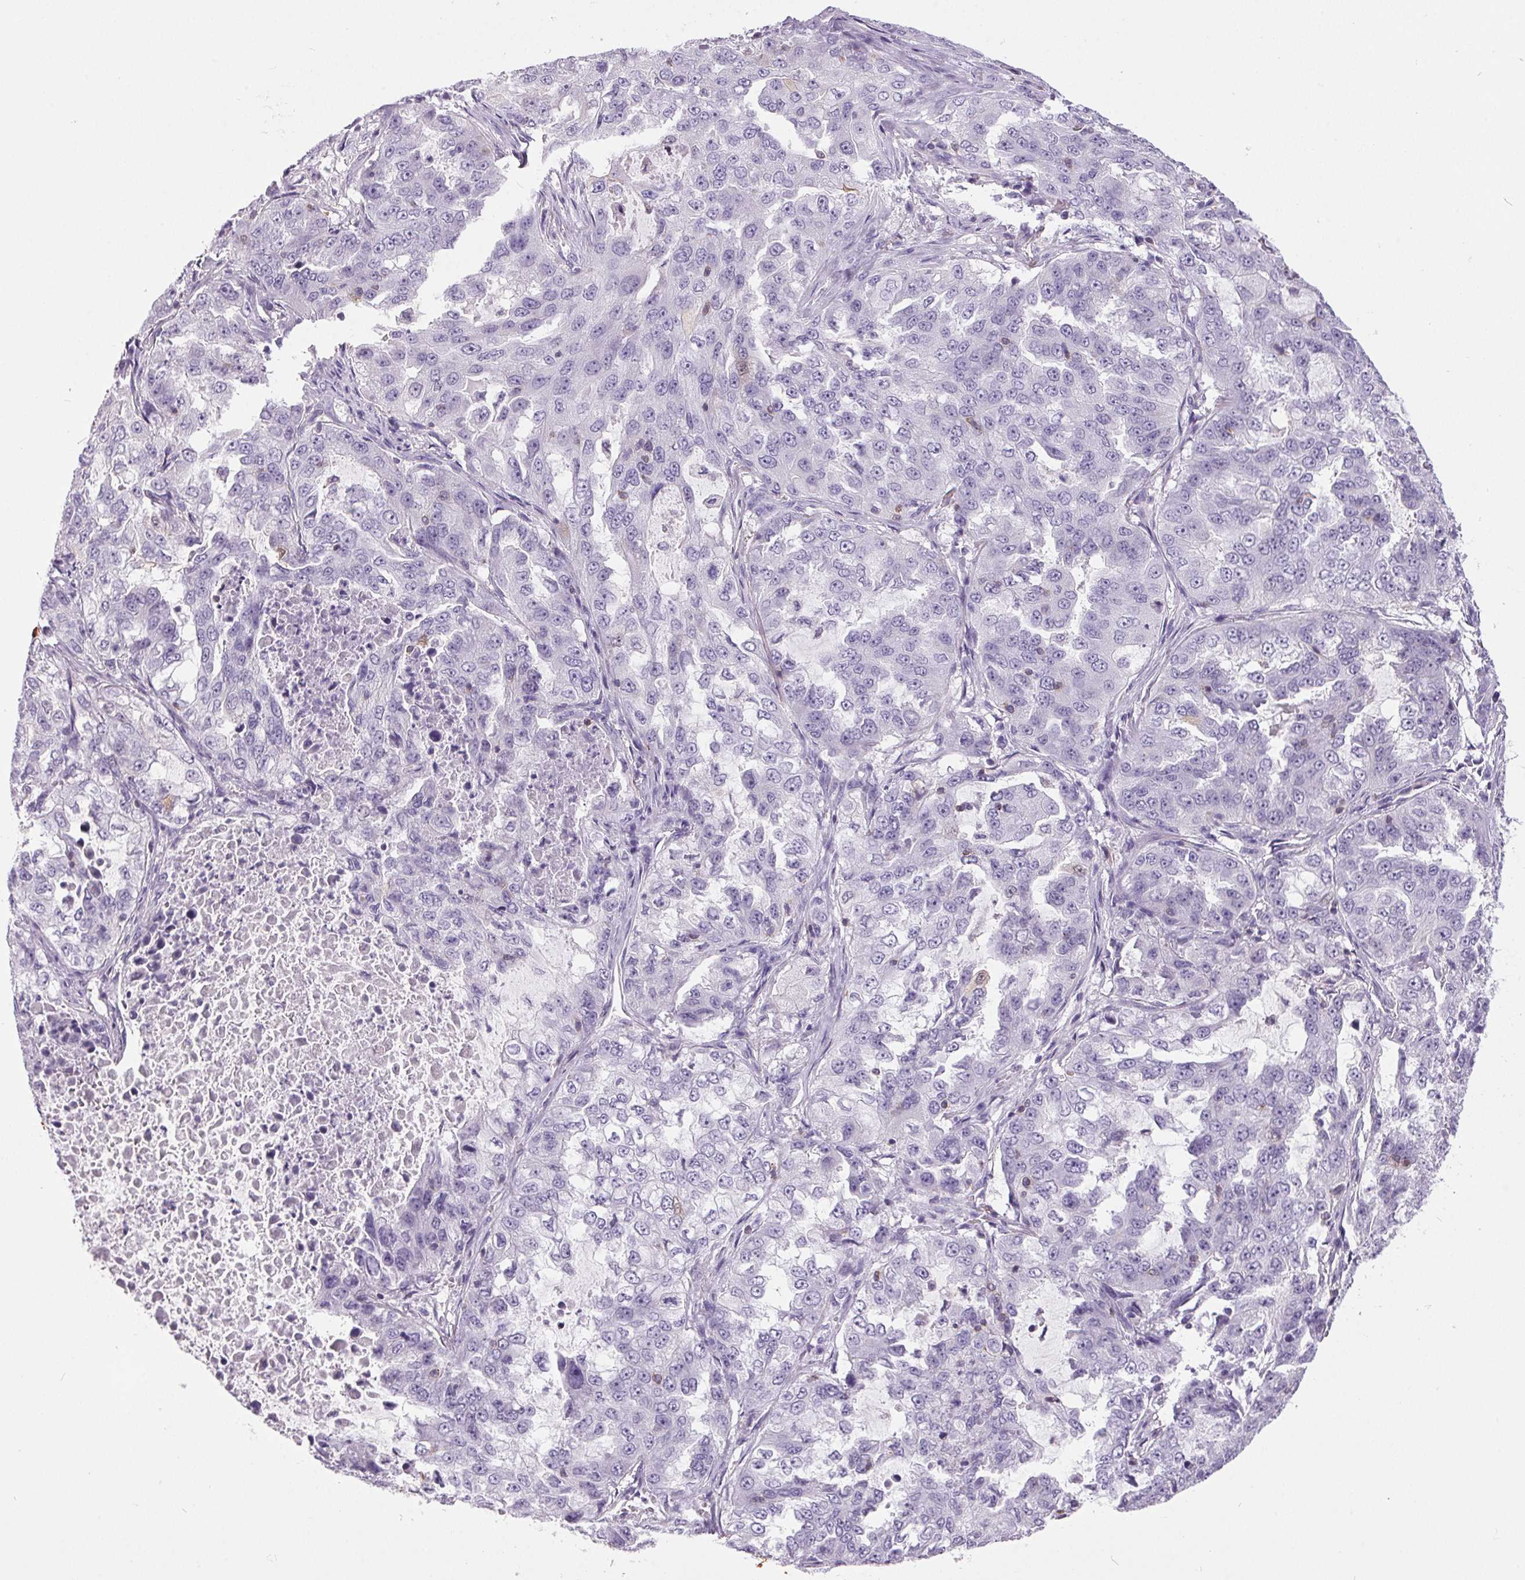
{"staining": {"intensity": "negative", "quantity": "none", "location": "none"}, "tissue": "lung cancer", "cell_type": "Tumor cells", "image_type": "cancer", "snomed": [{"axis": "morphology", "description": "Adenocarcinoma, NOS"}, {"axis": "topography", "description": "Lung"}], "caption": "A histopathology image of lung cancer stained for a protein shows no brown staining in tumor cells.", "gene": "S100A2", "patient": {"sex": "female", "age": 61}}